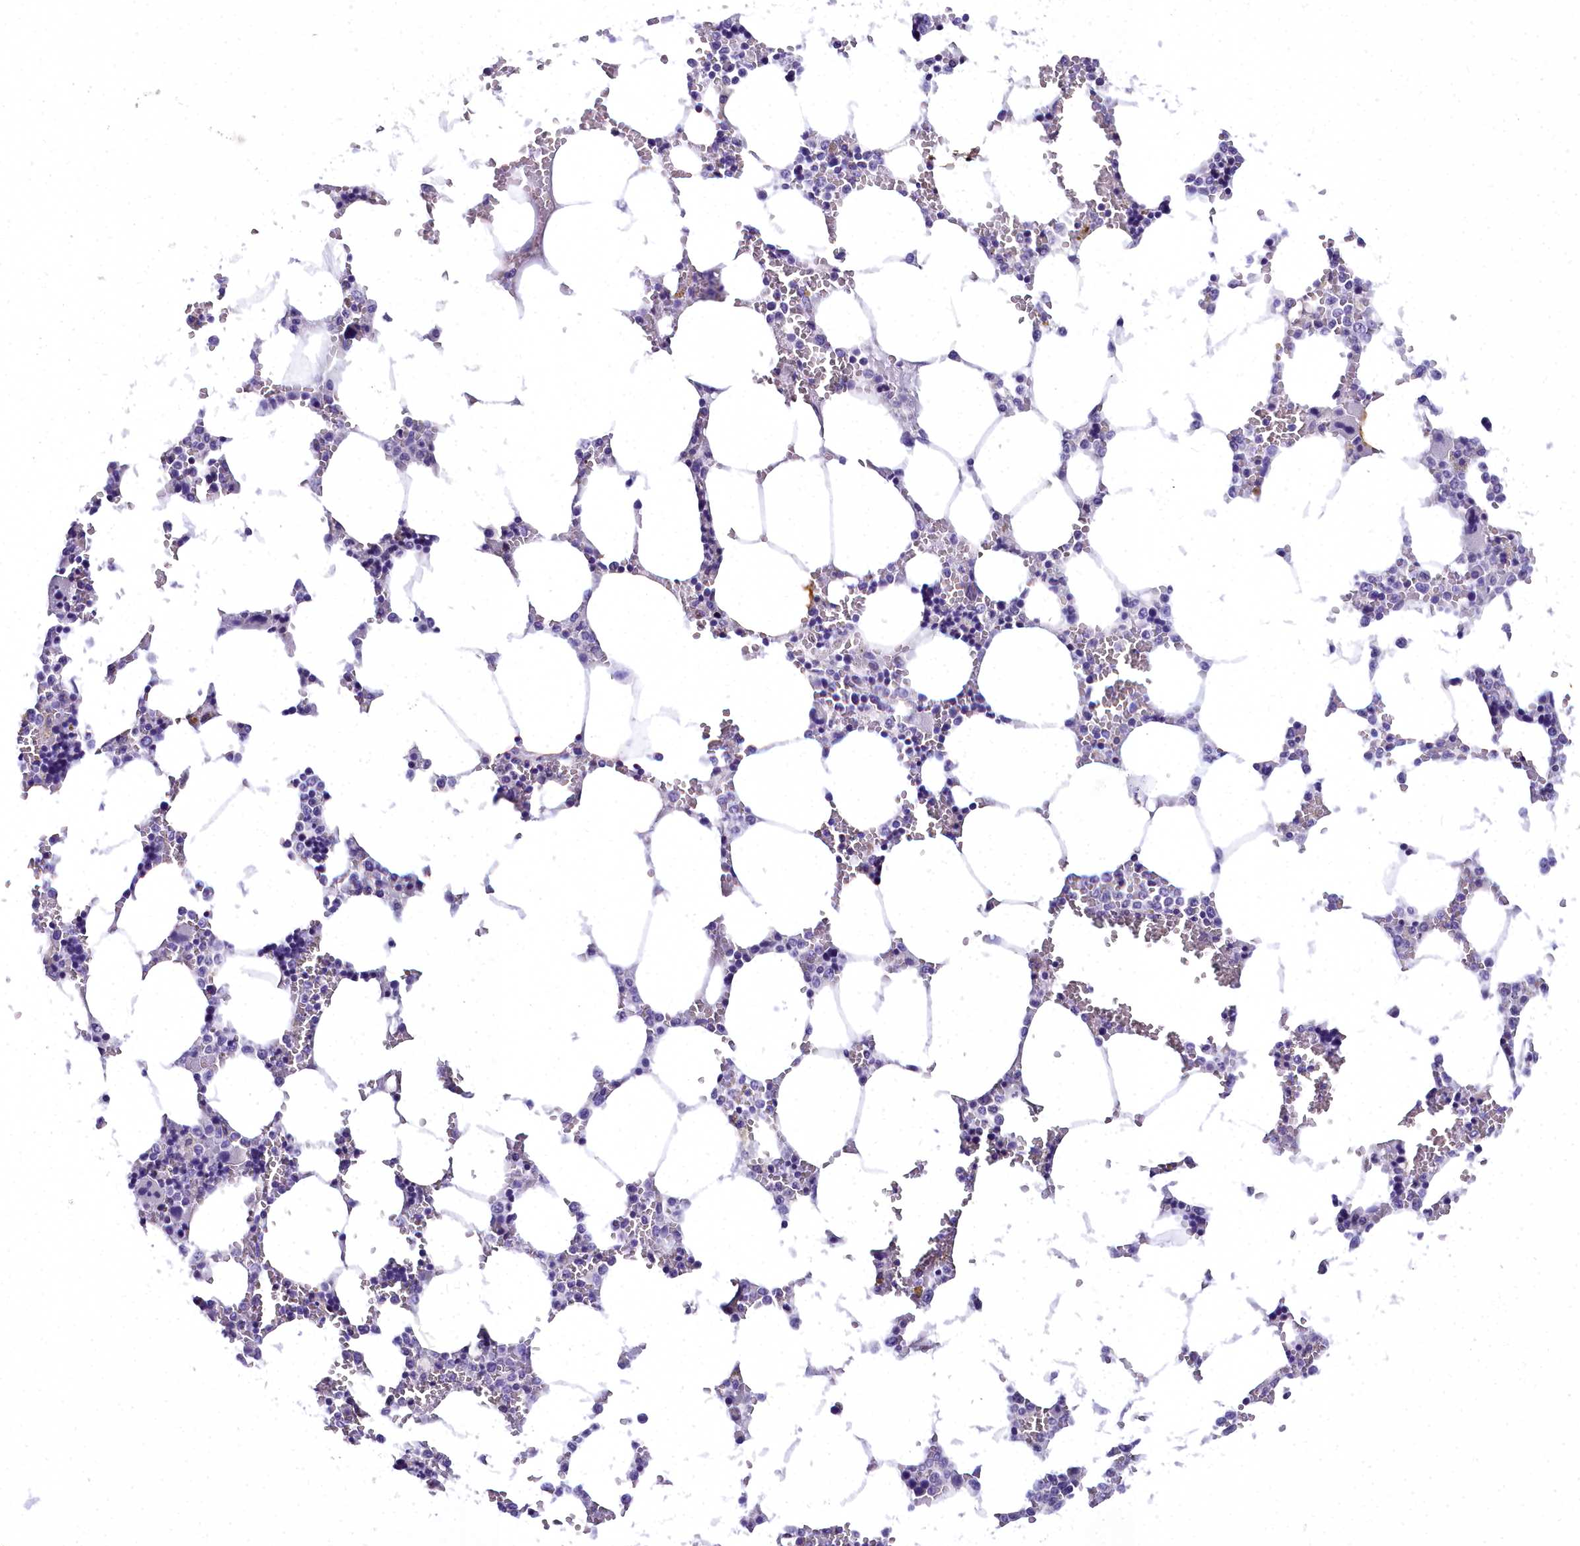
{"staining": {"intensity": "negative", "quantity": "none", "location": "none"}, "tissue": "bone marrow", "cell_type": "Hematopoietic cells", "image_type": "normal", "snomed": [{"axis": "morphology", "description": "Normal tissue, NOS"}, {"axis": "topography", "description": "Bone marrow"}], "caption": "An image of human bone marrow is negative for staining in hematopoietic cells.", "gene": "TIMM22", "patient": {"sex": "male", "age": 64}}